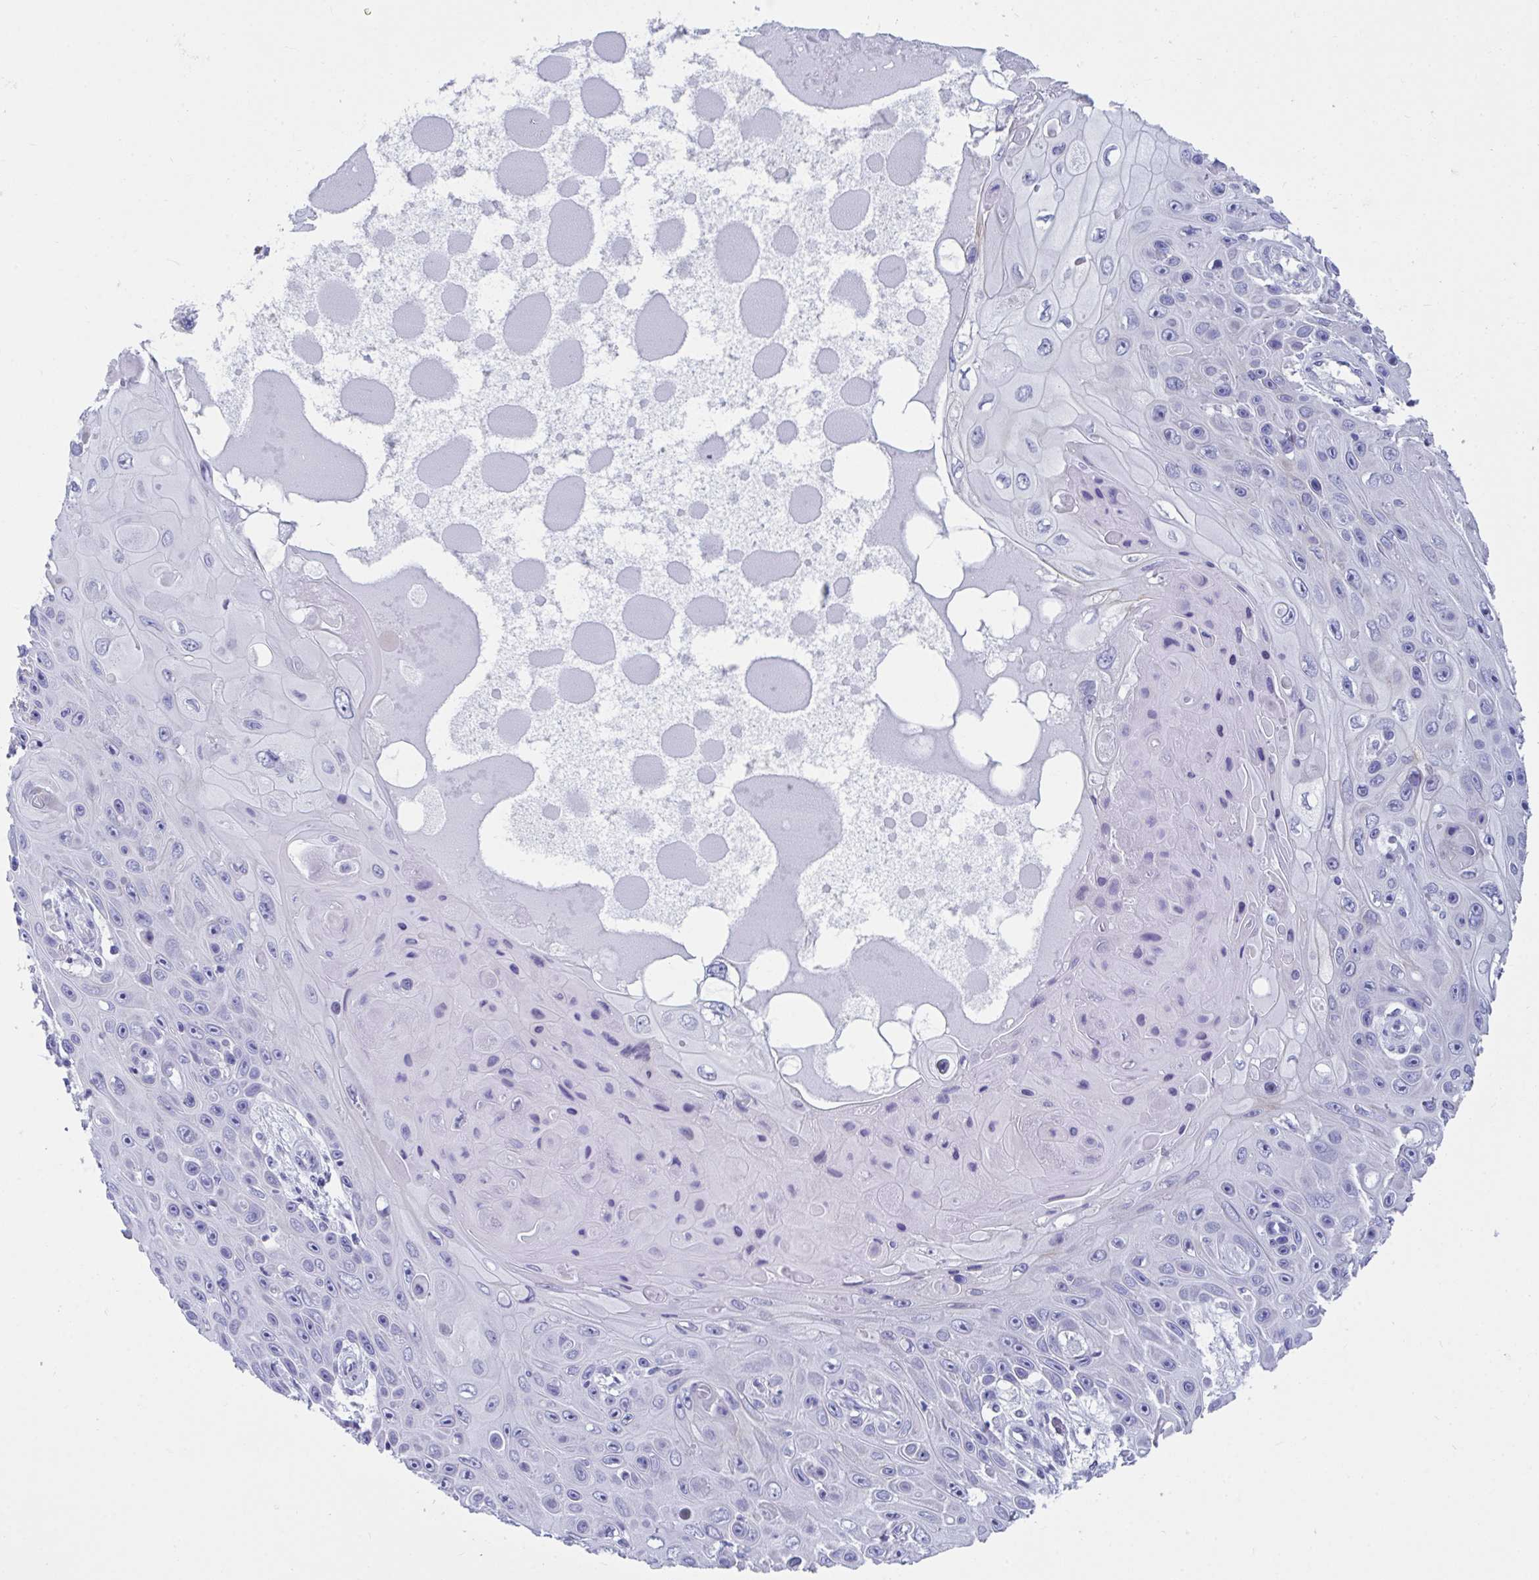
{"staining": {"intensity": "negative", "quantity": "none", "location": "none"}, "tissue": "skin cancer", "cell_type": "Tumor cells", "image_type": "cancer", "snomed": [{"axis": "morphology", "description": "Squamous cell carcinoma, NOS"}, {"axis": "topography", "description": "Skin"}], "caption": "IHC image of neoplastic tissue: skin cancer stained with DAB (3,3'-diaminobenzidine) exhibits no significant protein staining in tumor cells.", "gene": "TTC30B", "patient": {"sex": "male", "age": 82}}